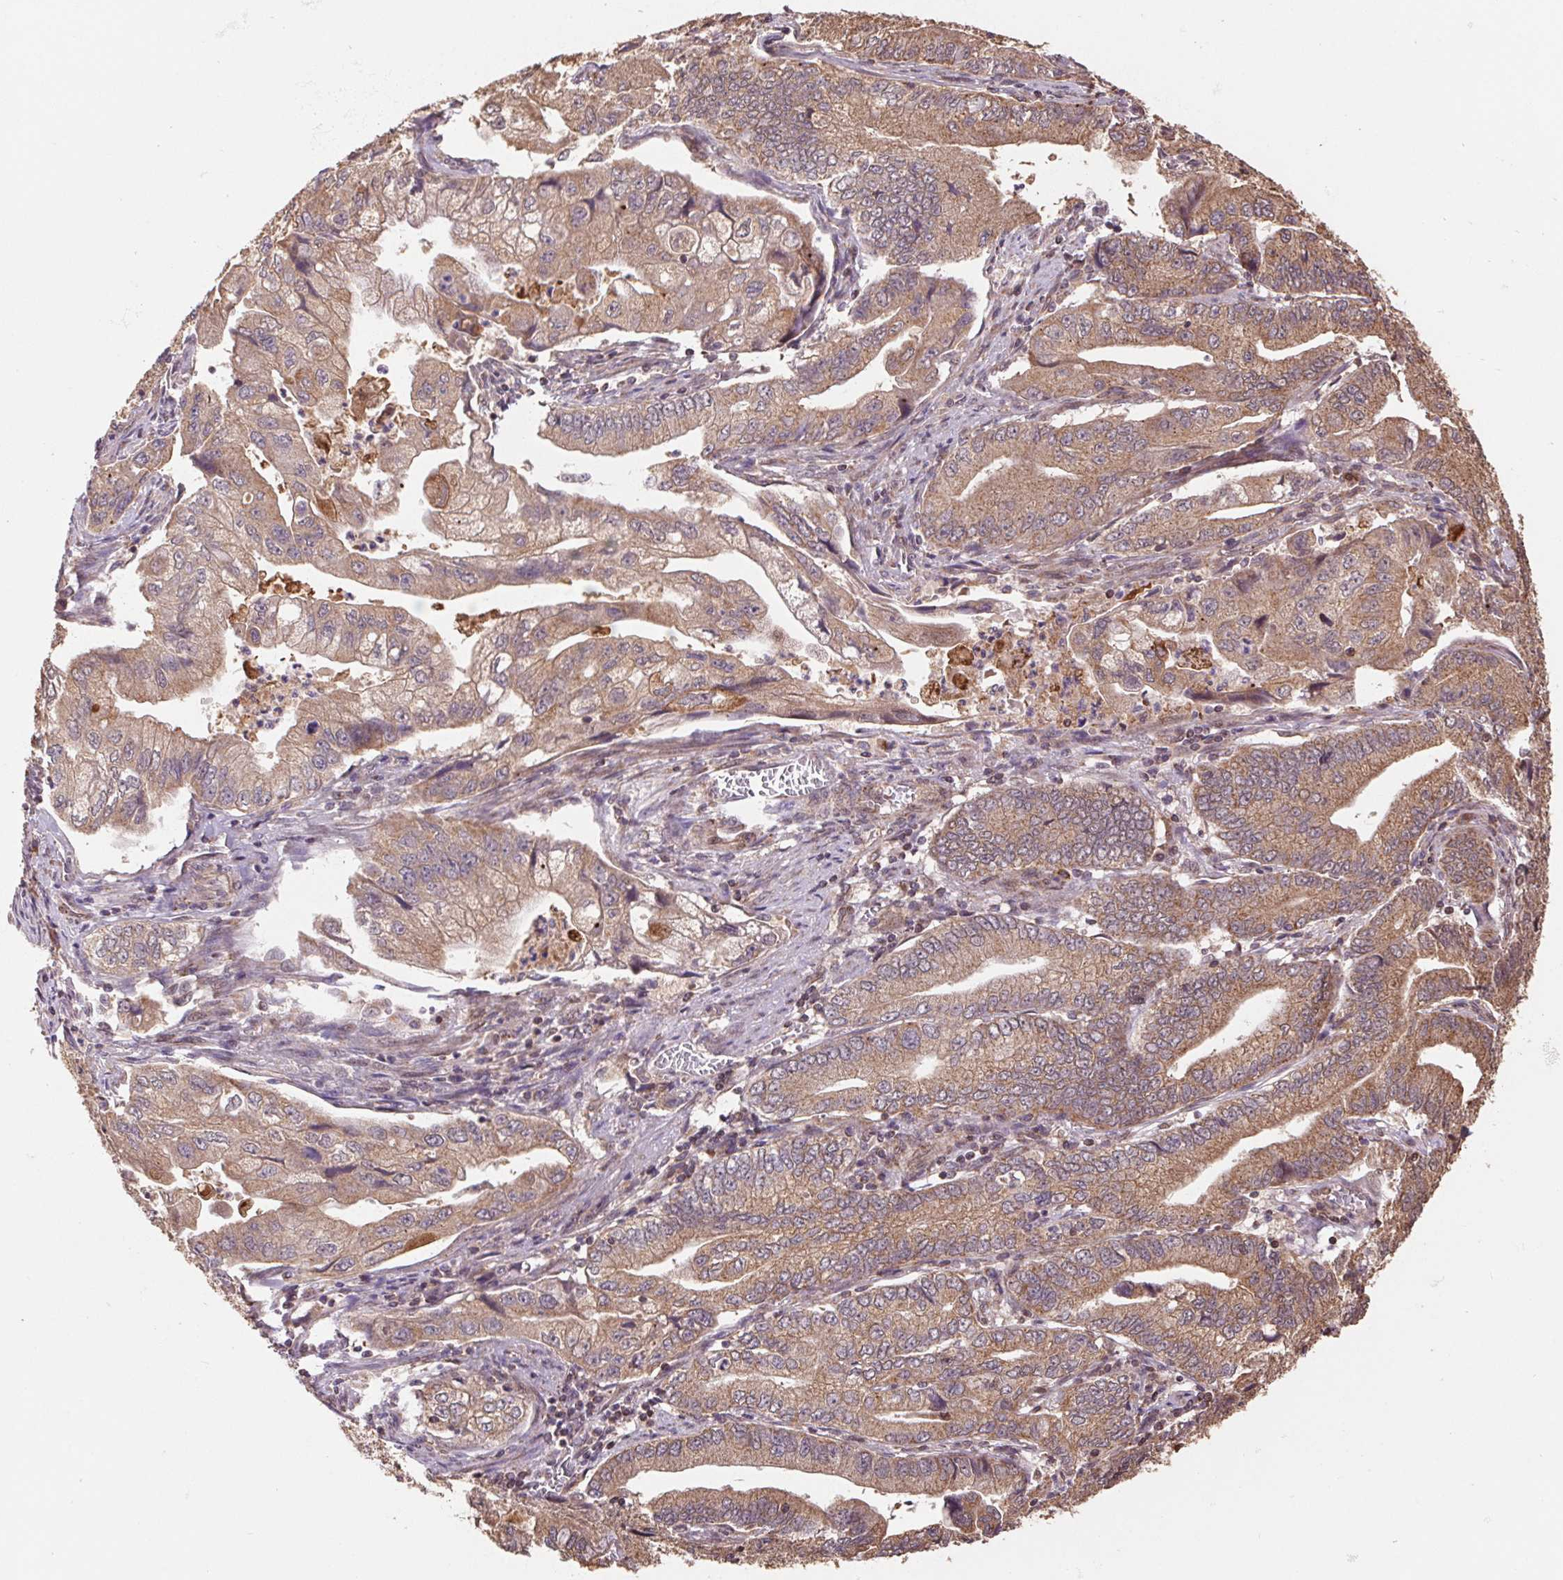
{"staining": {"intensity": "moderate", "quantity": ">75%", "location": "cytoplasmic/membranous"}, "tissue": "stomach cancer", "cell_type": "Tumor cells", "image_type": "cancer", "snomed": [{"axis": "morphology", "description": "Adenocarcinoma, NOS"}, {"axis": "topography", "description": "Pancreas"}, {"axis": "topography", "description": "Stomach, upper"}], "caption": "Immunohistochemistry of adenocarcinoma (stomach) demonstrates medium levels of moderate cytoplasmic/membranous positivity in about >75% of tumor cells.", "gene": "PDHA1", "patient": {"sex": "male", "age": 77}}